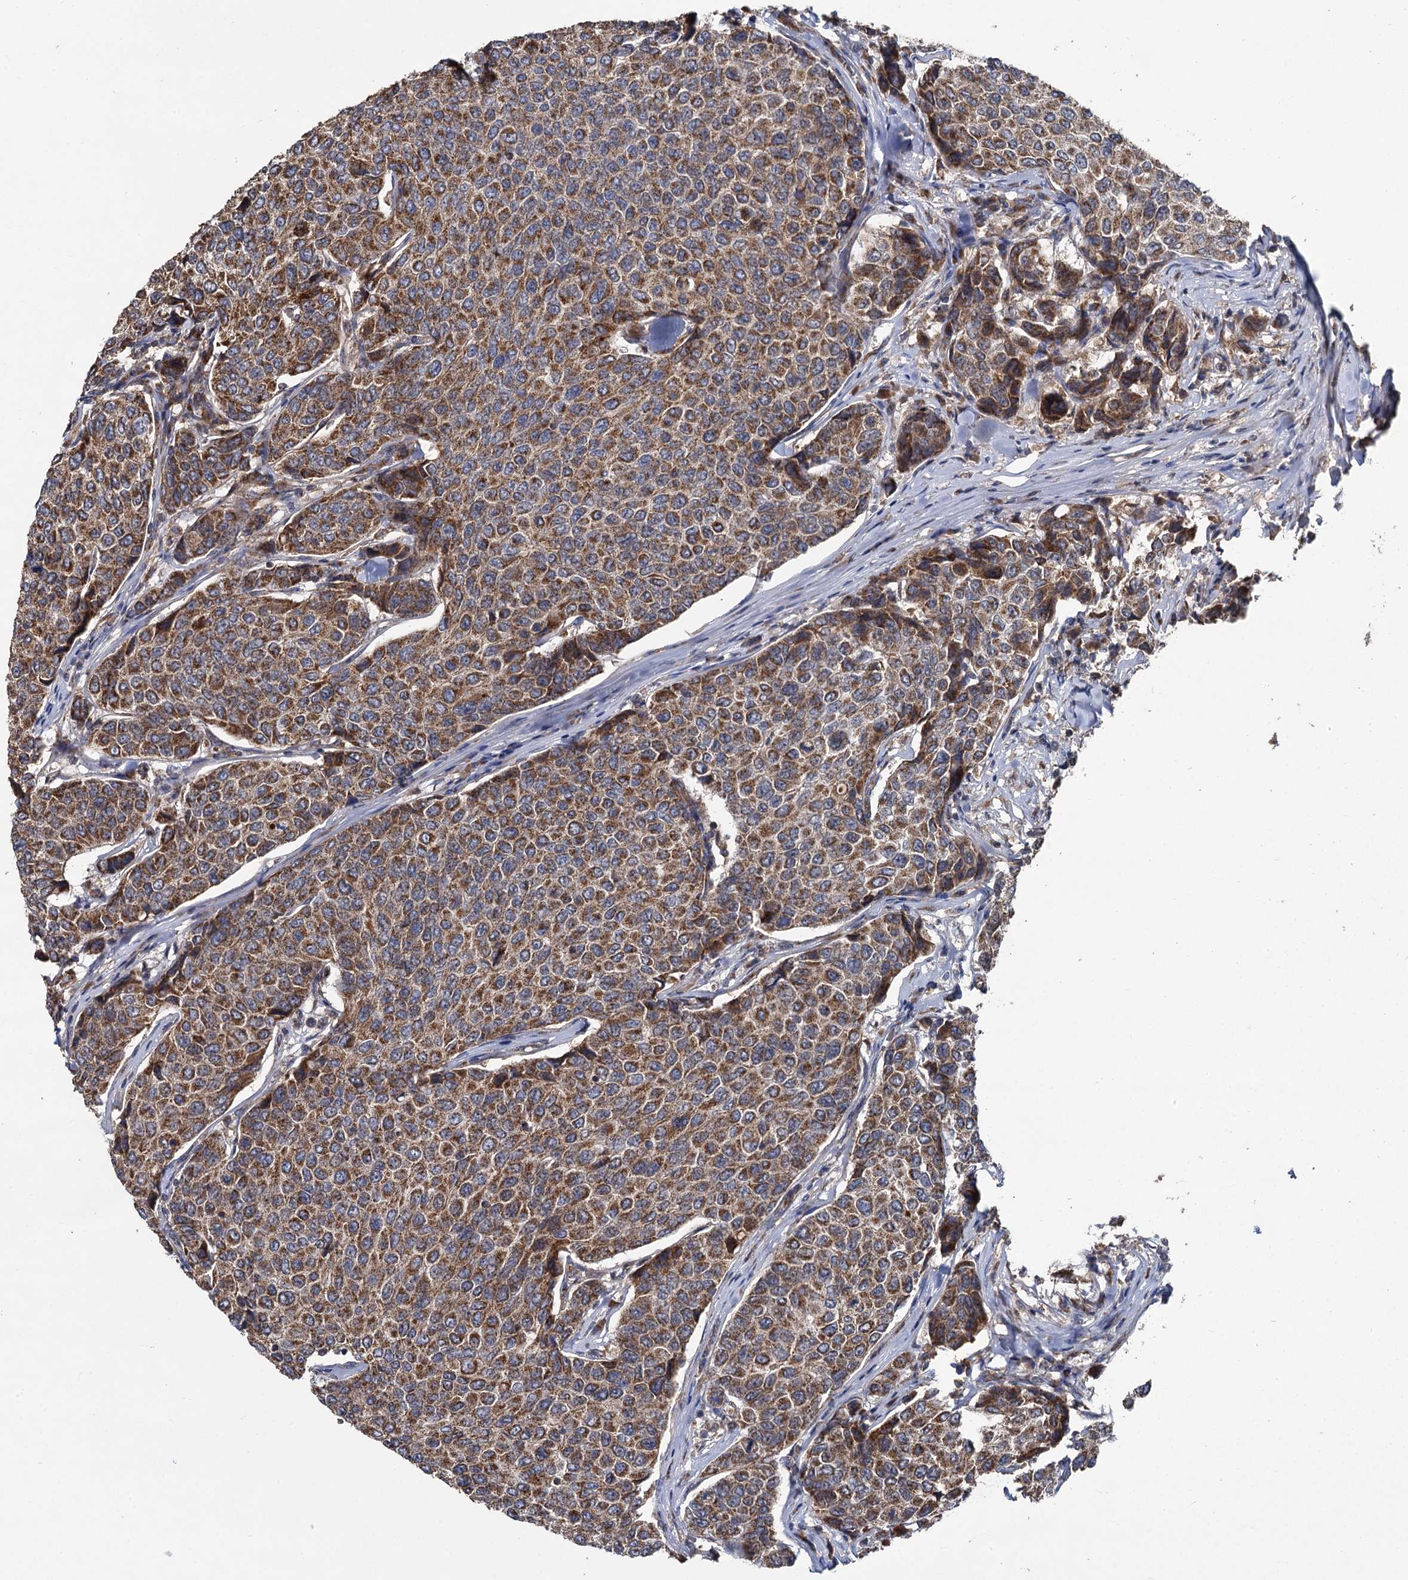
{"staining": {"intensity": "moderate", "quantity": ">75%", "location": "cytoplasmic/membranous"}, "tissue": "breast cancer", "cell_type": "Tumor cells", "image_type": "cancer", "snomed": [{"axis": "morphology", "description": "Duct carcinoma"}, {"axis": "topography", "description": "Breast"}], "caption": "Human breast intraductal carcinoma stained for a protein (brown) demonstrates moderate cytoplasmic/membranous positive expression in approximately >75% of tumor cells.", "gene": "METTL4", "patient": {"sex": "female", "age": 55}}